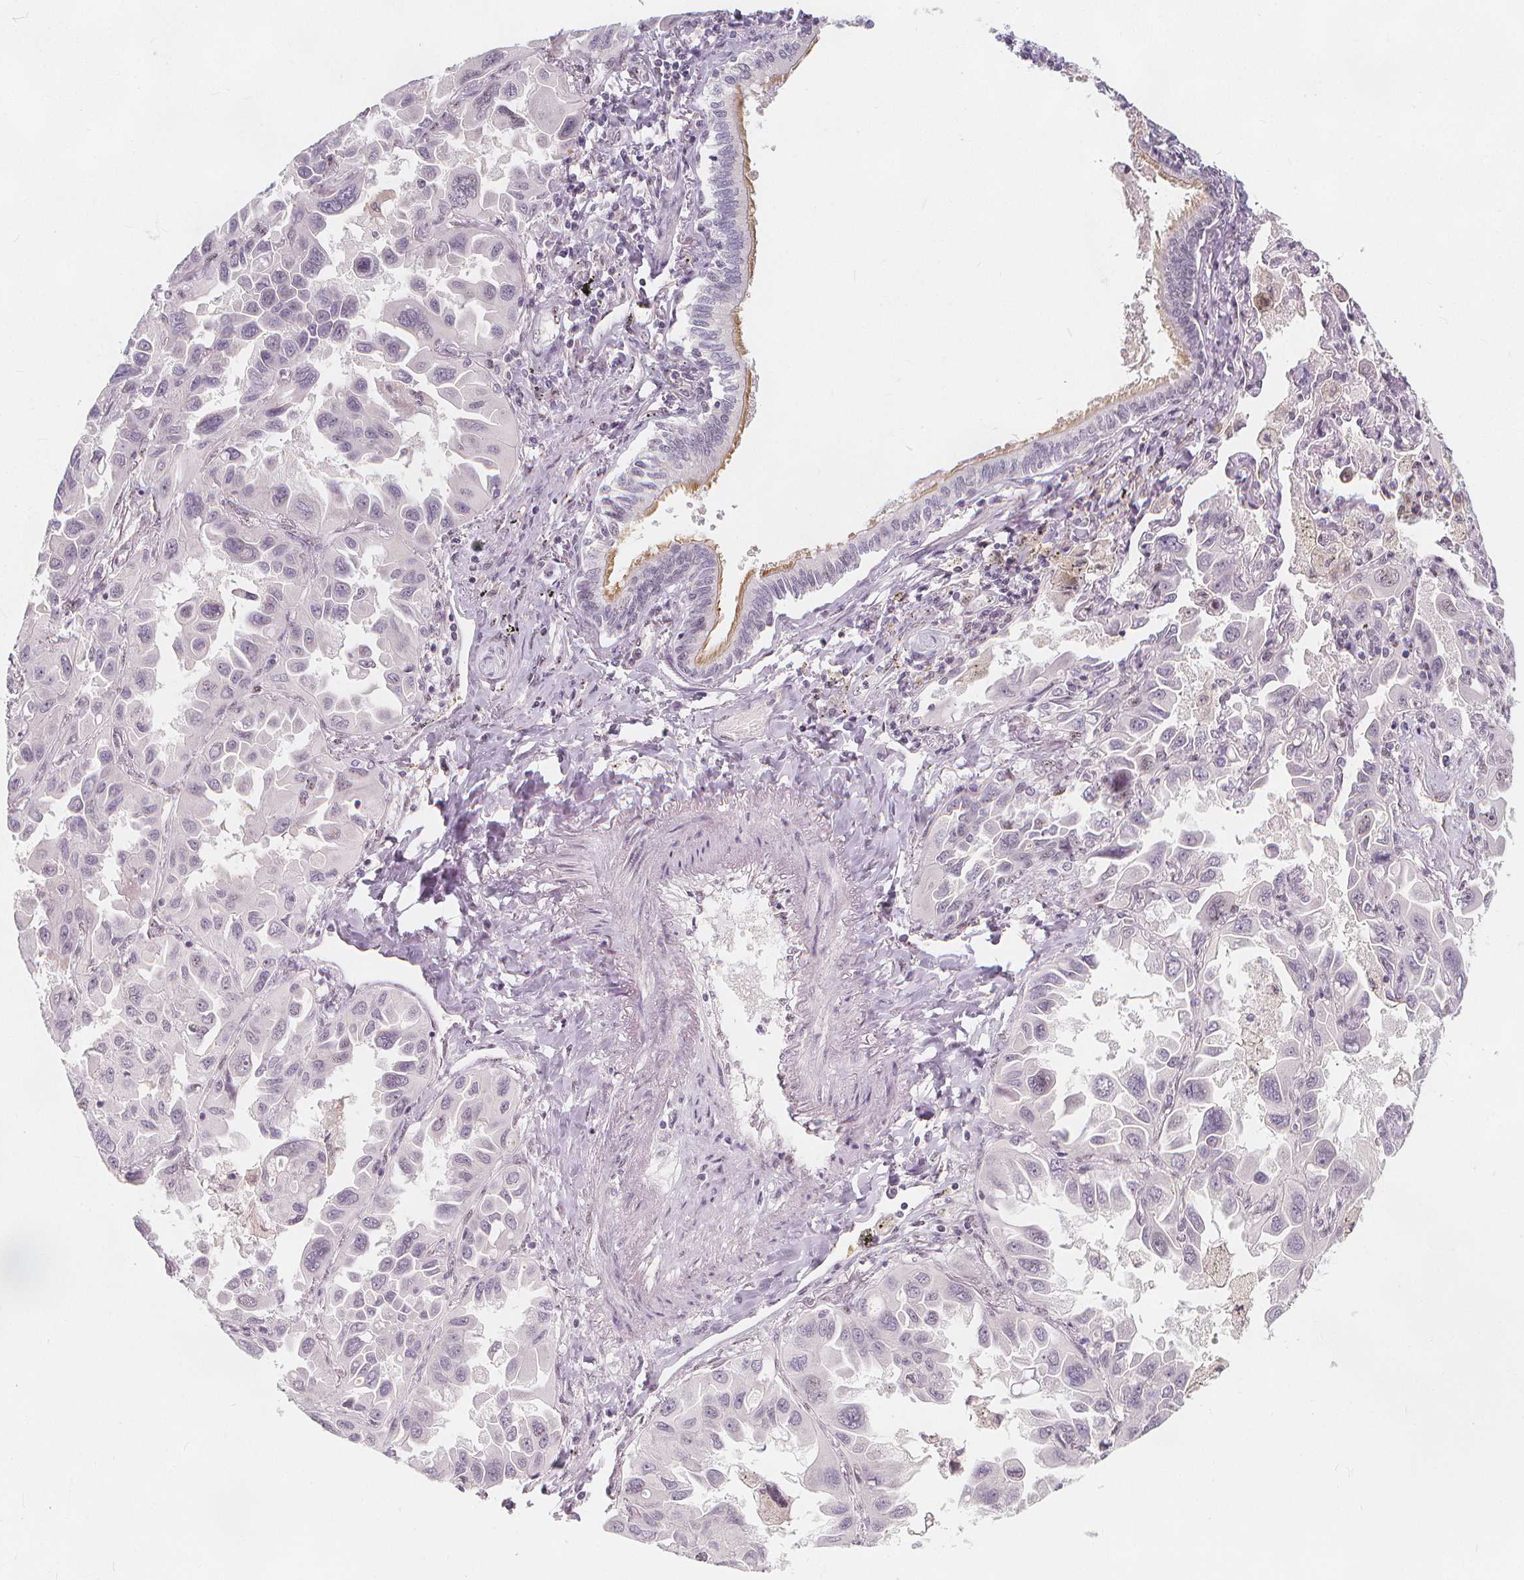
{"staining": {"intensity": "weak", "quantity": "<25%", "location": "cytoplasmic/membranous"}, "tissue": "lung cancer", "cell_type": "Tumor cells", "image_type": "cancer", "snomed": [{"axis": "morphology", "description": "Adenocarcinoma, NOS"}, {"axis": "topography", "description": "Lung"}], "caption": "IHC image of lung cancer (adenocarcinoma) stained for a protein (brown), which demonstrates no expression in tumor cells. The staining was performed using DAB to visualize the protein expression in brown, while the nuclei were stained in blue with hematoxylin (Magnification: 20x).", "gene": "DRC3", "patient": {"sex": "male", "age": 64}}